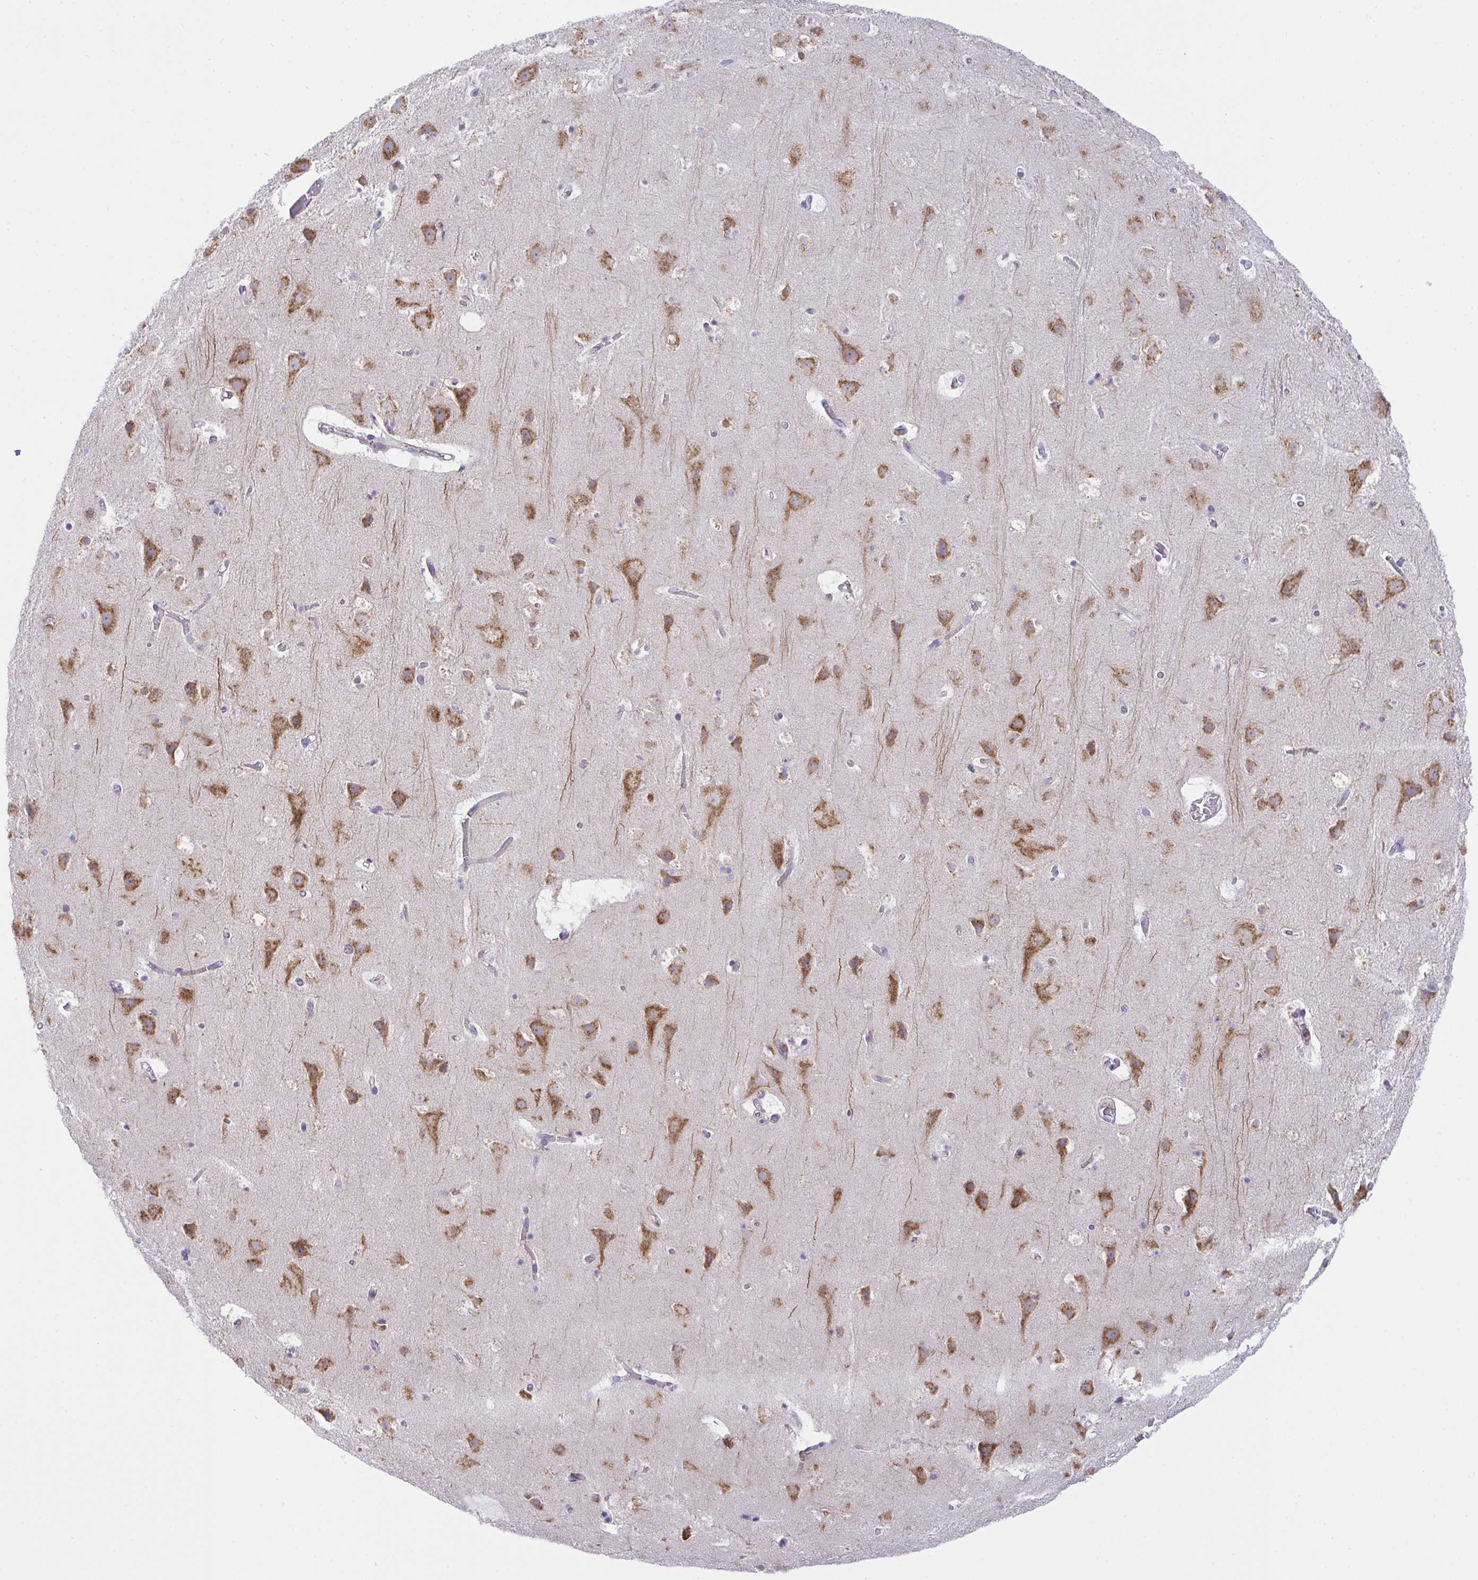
{"staining": {"intensity": "negative", "quantity": "none", "location": "none"}, "tissue": "cerebral cortex", "cell_type": "Endothelial cells", "image_type": "normal", "snomed": [{"axis": "morphology", "description": "Normal tissue, NOS"}, {"axis": "topography", "description": "Cerebral cortex"}], "caption": "Endothelial cells are negative for brown protein staining in benign cerebral cortex. (DAB IHC, high magnification).", "gene": "MIA3", "patient": {"sex": "female", "age": 42}}